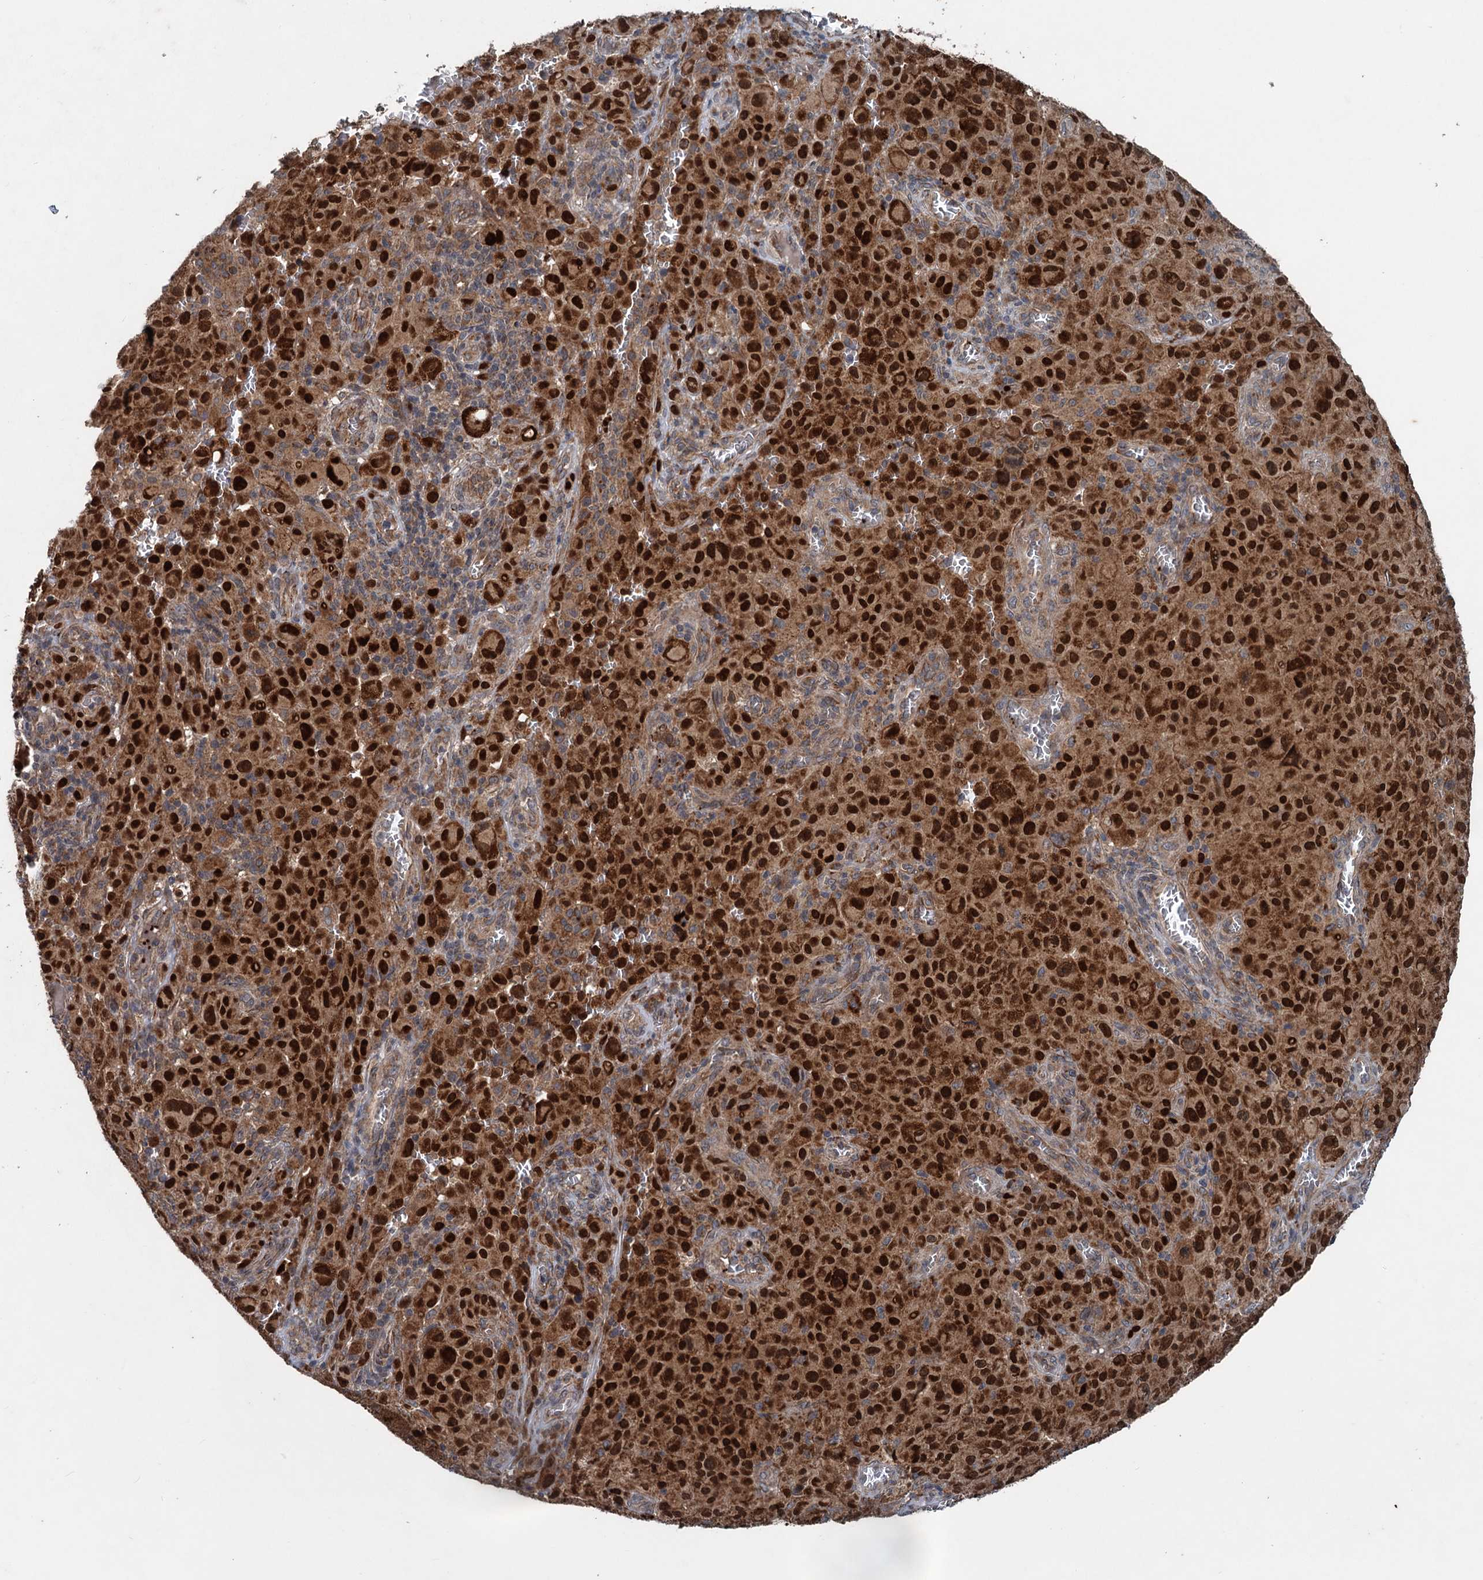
{"staining": {"intensity": "strong", "quantity": ">75%", "location": "cytoplasmic/membranous,nuclear"}, "tissue": "melanoma", "cell_type": "Tumor cells", "image_type": "cancer", "snomed": [{"axis": "morphology", "description": "Malignant melanoma, NOS"}, {"axis": "topography", "description": "Skin"}], "caption": "High-magnification brightfield microscopy of malignant melanoma stained with DAB (brown) and counterstained with hematoxylin (blue). tumor cells exhibit strong cytoplasmic/membranous and nuclear positivity is identified in about>75% of cells.", "gene": "N4BP2L2", "patient": {"sex": "female", "age": 82}}